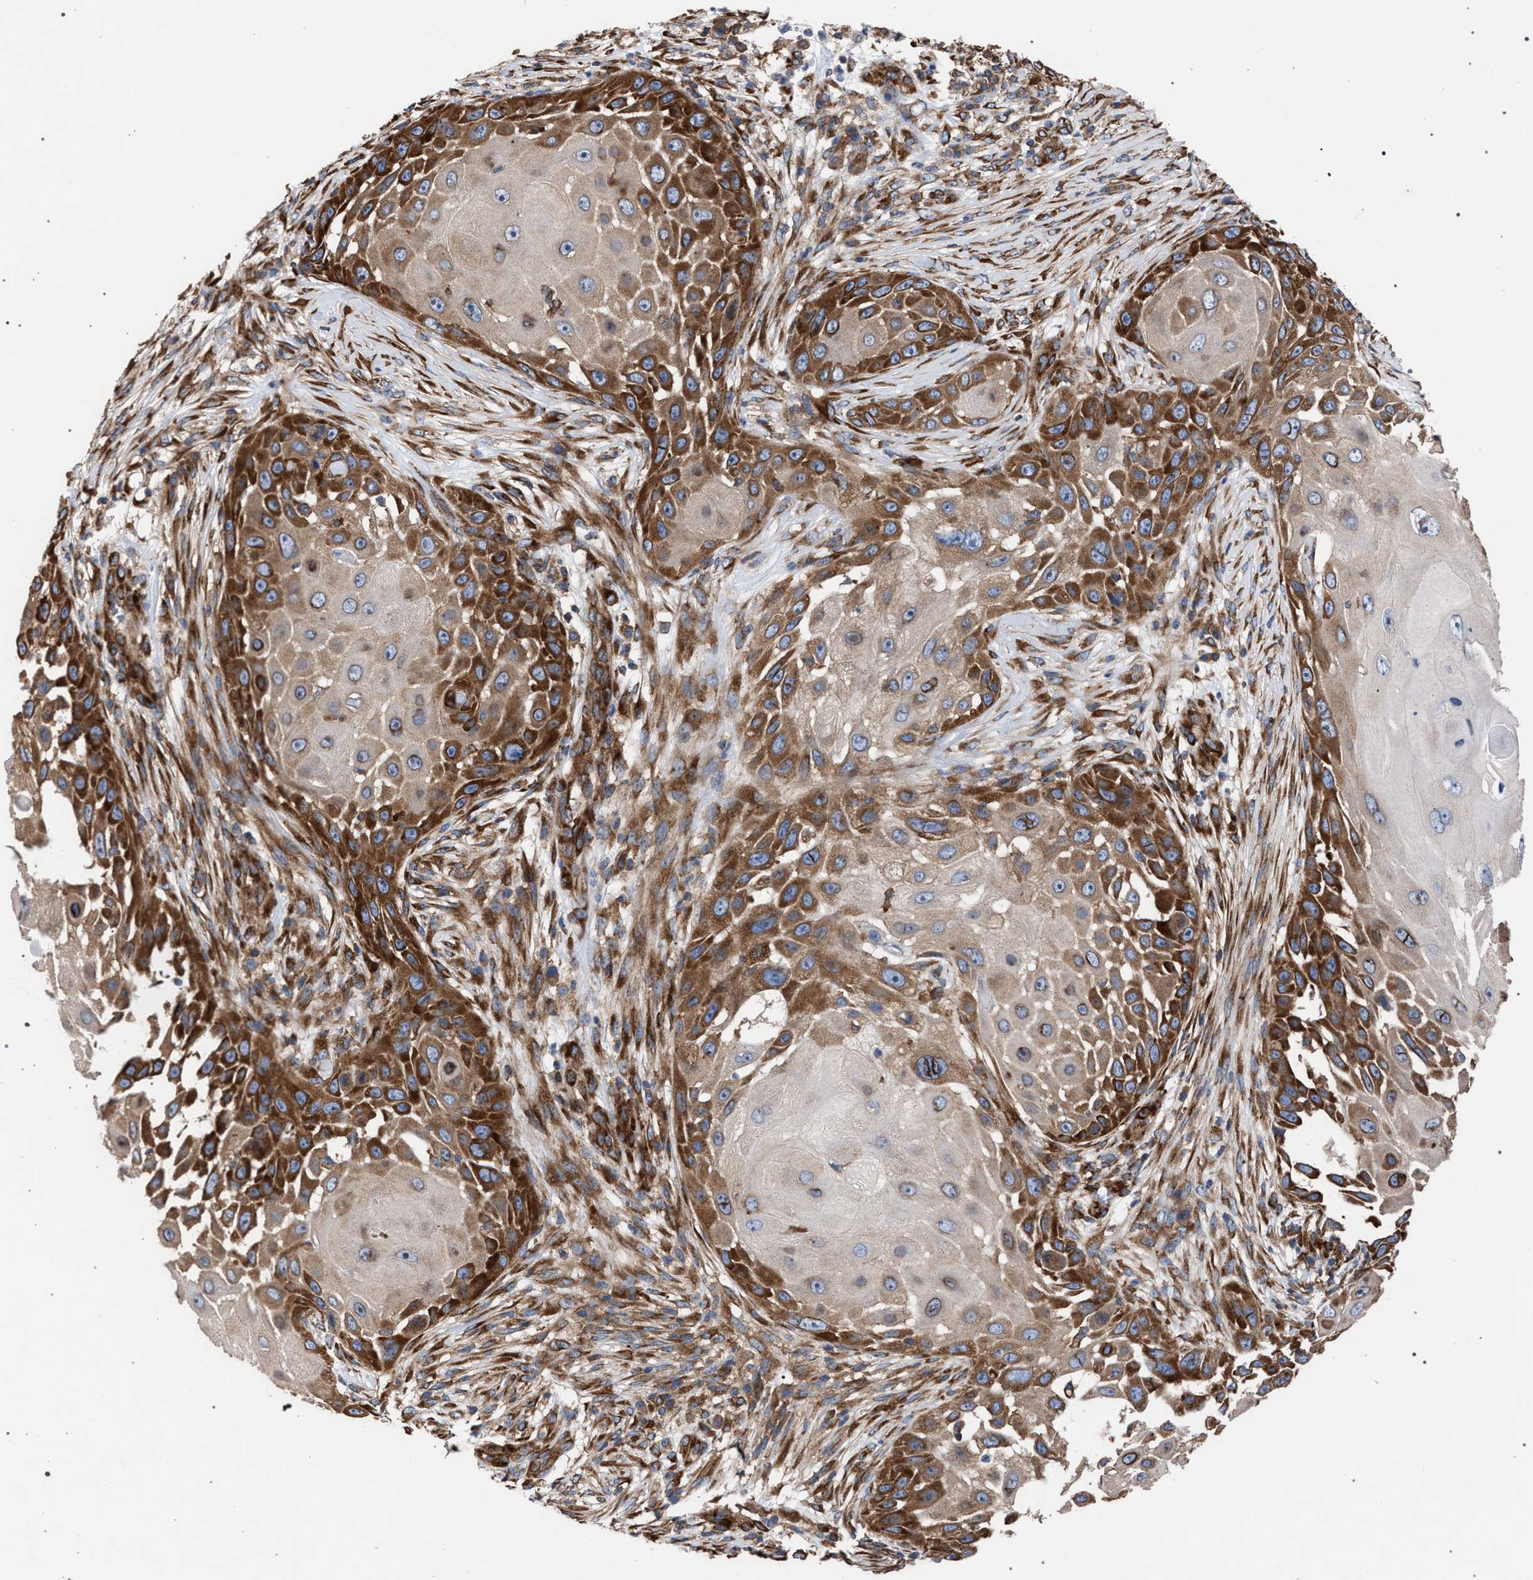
{"staining": {"intensity": "strong", "quantity": ">75%", "location": "cytoplasmic/membranous"}, "tissue": "skin cancer", "cell_type": "Tumor cells", "image_type": "cancer", "snomed": [{"axis": "morphology", "description": "Squamous cell carcinoma, NOS"}, {"axis": "topography", "description": "Skin"}], "caption": "IHC photomicrograph of neoplastic tissue: human squamous cell carcinoma (skin) stained using immunohistochemistry demonstrates high levels of strong protein expression localized specifically in the cytoplasmic/membranous of tumor cells, appearing as a cytoplasmic/membranous brown color.", "gene": "CDR2L", "patient": {"sex": "female", "age": 44}}